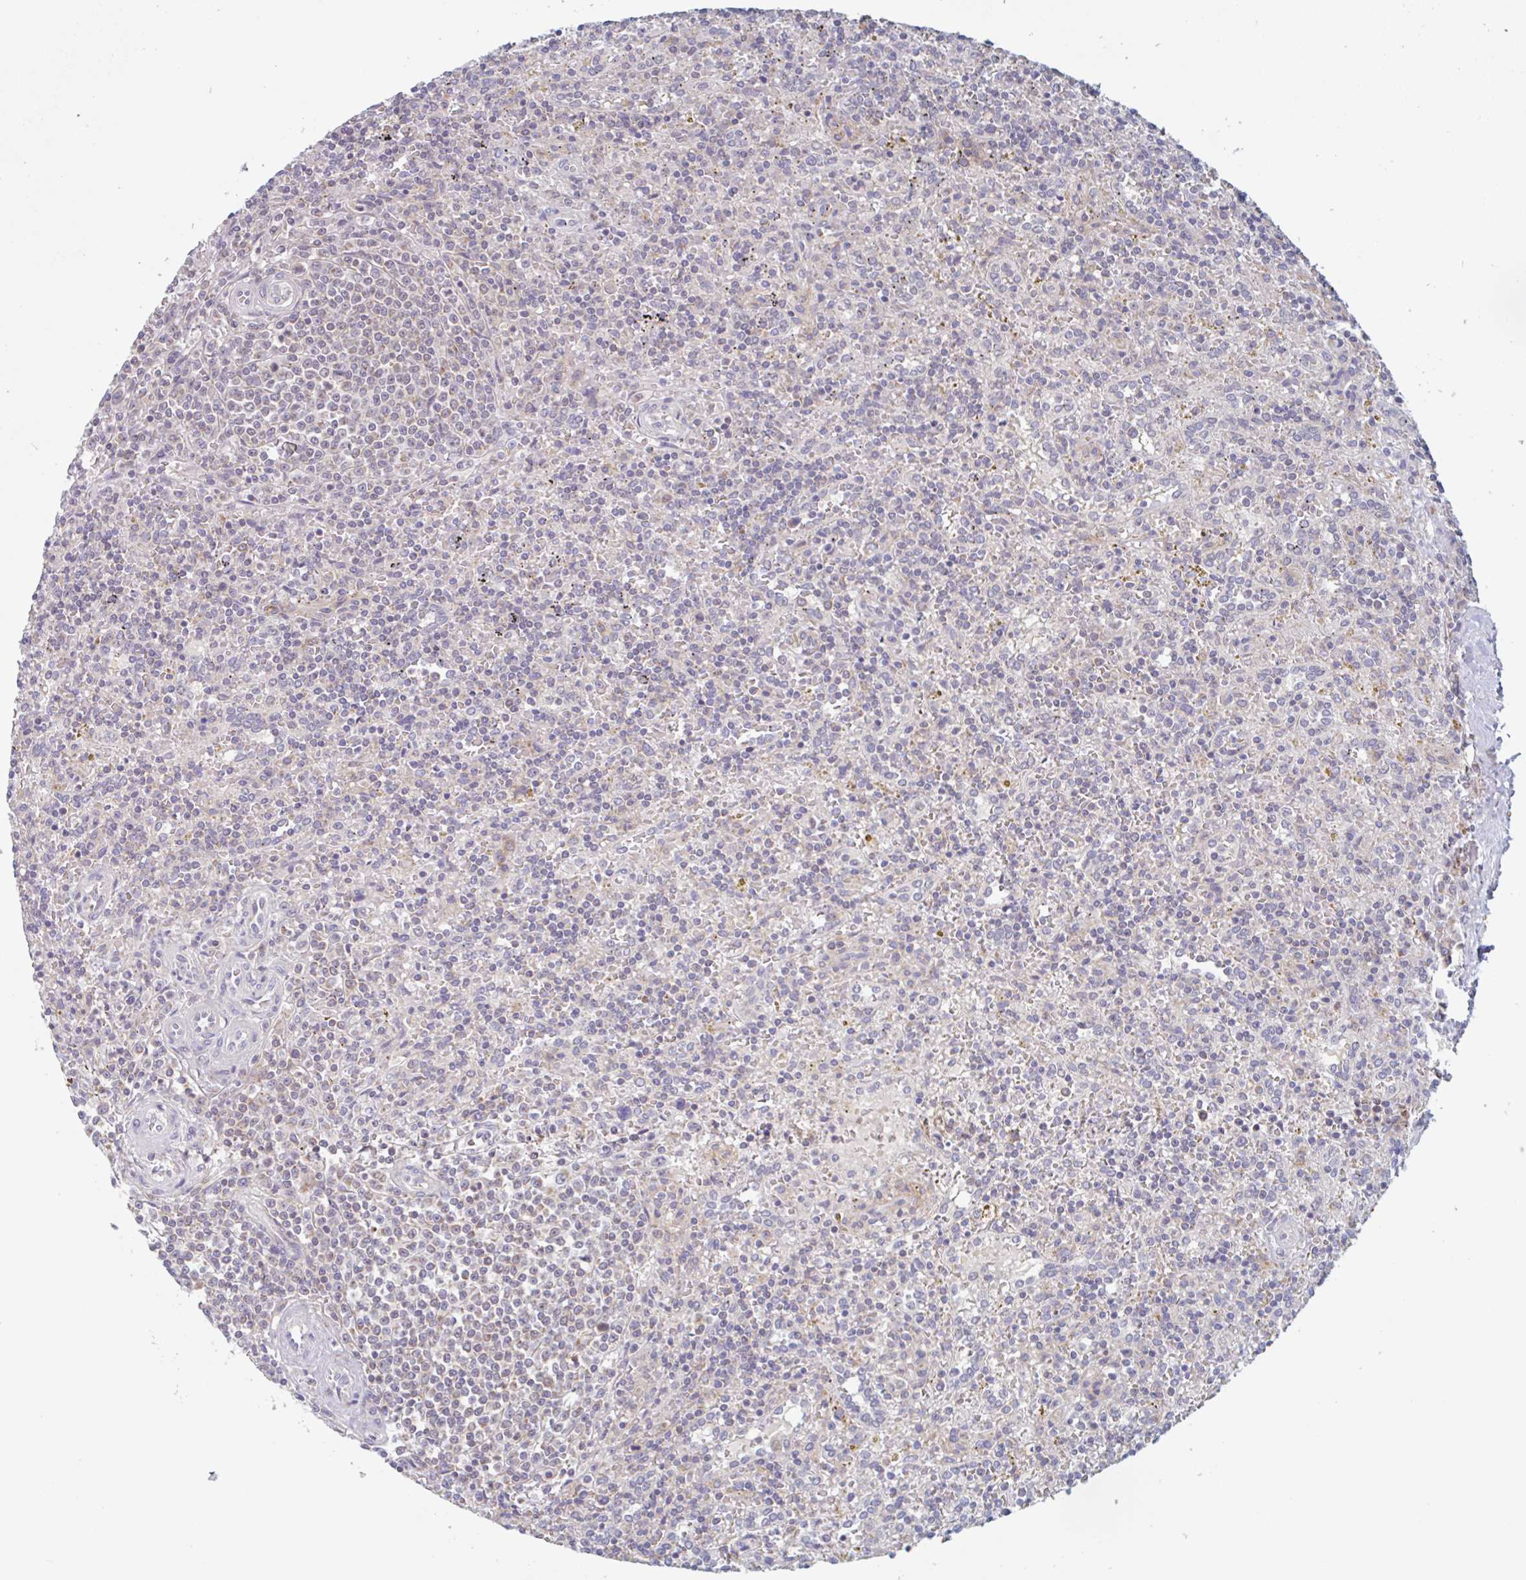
{"staining": {"intensity": "negative", "quantity": "none", "location": "none"}, "tissue": "lymphoma", "cell_type": "Tumor cells", "image_type": "cancer", "snomed": [{"axis": "morphology", "description": "Malignant lymphoma, non-Hodgkin's type, Low grade"}, {"axis": "topography", "description": "Spleen"}], "caption": "This is an IHC histopathology image of lymphoma. There is no staining in tumor cells.", "gene": "SURF1", "patient": {"sex": "male", "age": 67}}